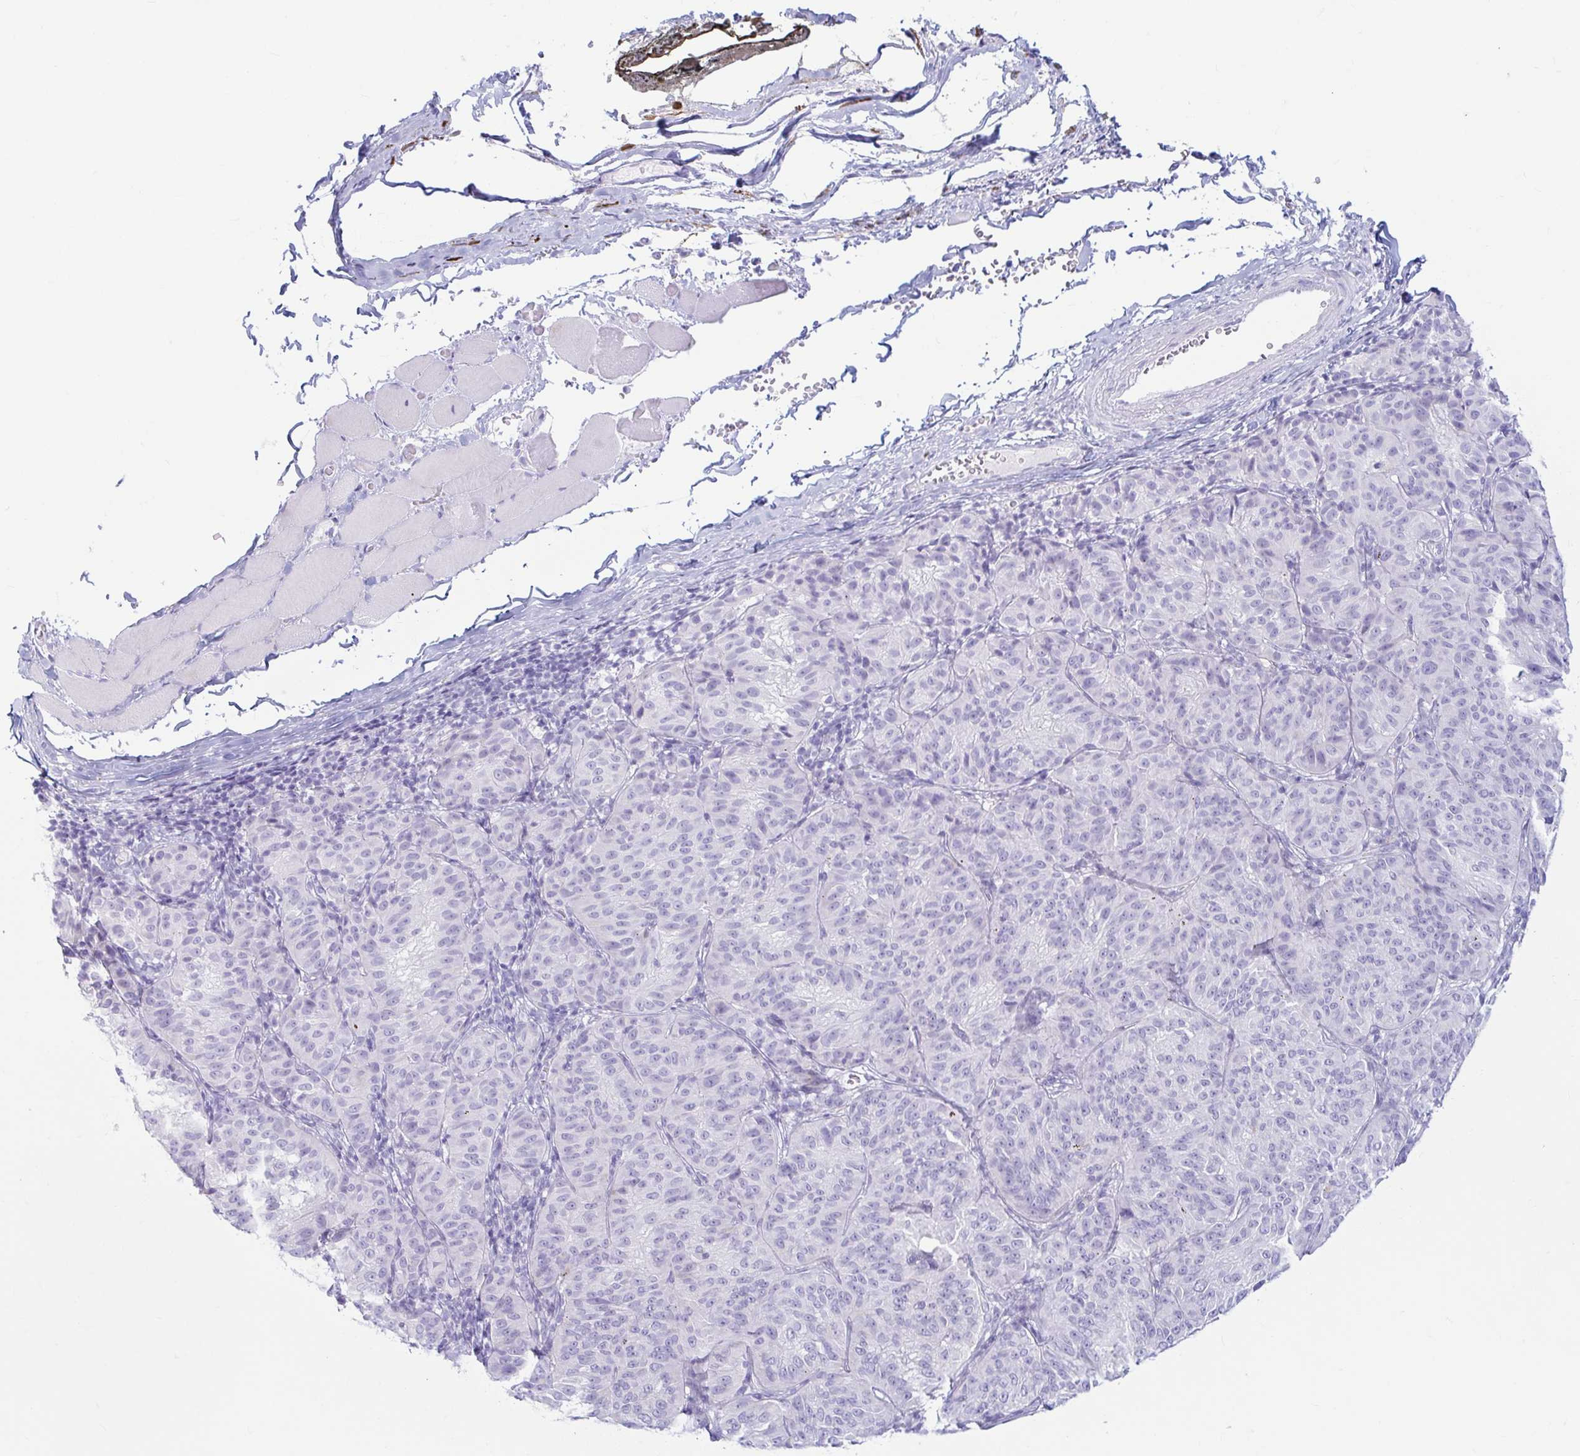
{"staining": {"intensity": "negative", "quantity": "none", "location": "none"}, "tissue": "melanoma", "cell_type": "Tumor cells", "image_type": "cancer", "snomed": [{"axis": "morphology", "description": "Malignant melanoma, NOS"}, {"axis": "topography", "description": "Skin"}], "caption": "High power microscopy image of an immunohistochemistry (IHC) photomicrograph of malignant melanoma, revealing no significant expression in tumor cells.", "gene": "ERICH6", "patient": {"sex": "female", "age": 72}}